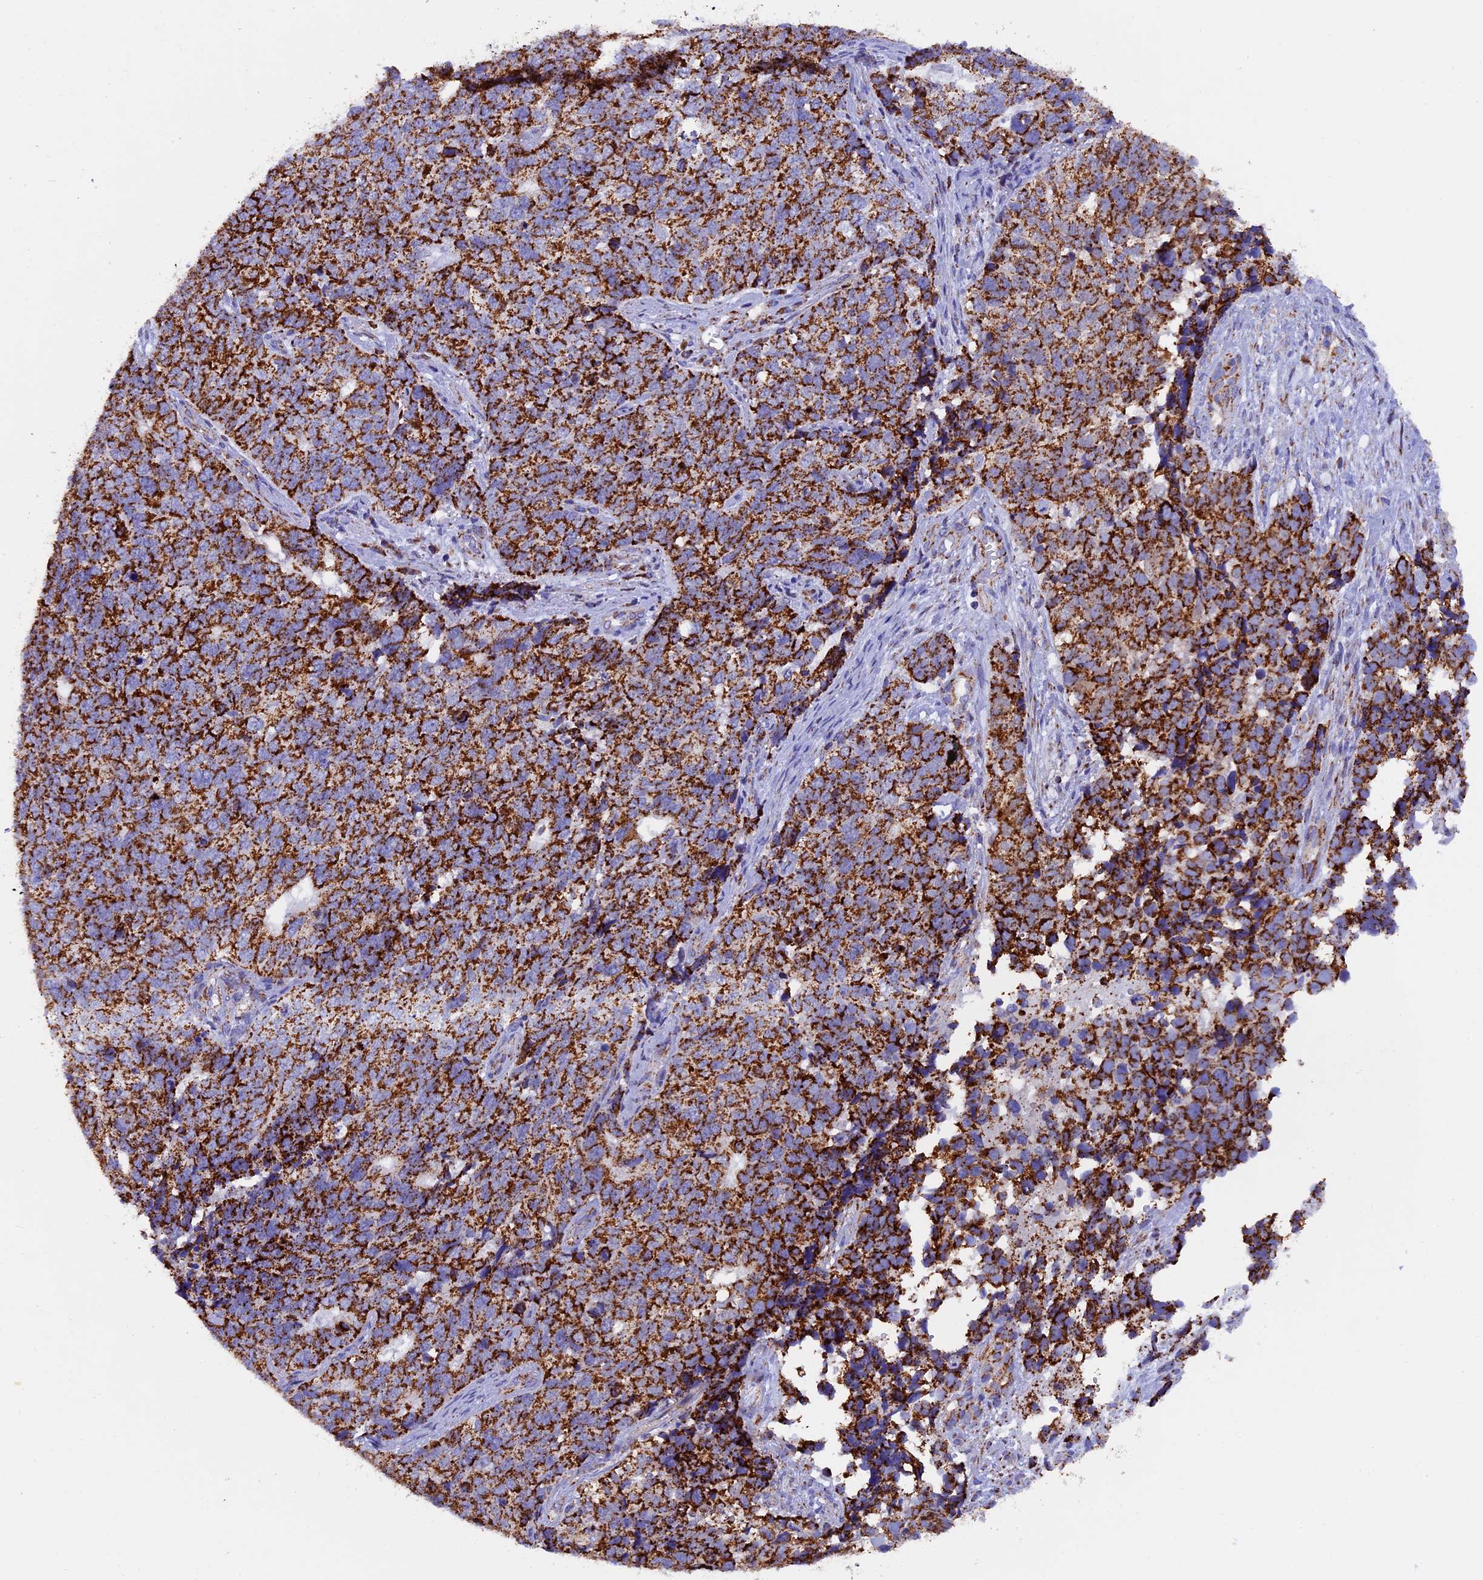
{"staining": {"intensity": "strong", "quantity": ">75%", "location": "cytoplasmic/membranous"}, "tissue": "cervical cancer", "cell_type": "Tumor cells", "image_type": "cancer", "snomed": [{"axis": "morphology", "description": "Squamous cell carcinoma, NOS"}, {"axis": "topography", "description": "Cervix"}], "caption": "This is an image of immunohistochemistry (IHC) staining of cervical cancer (squamous cell carcinoma), which shows strong expression in the cytoplasmic/membranous of tumor cells.", "gene": "SLC8B1", "patient": {"sex": "female", "age": 63}}